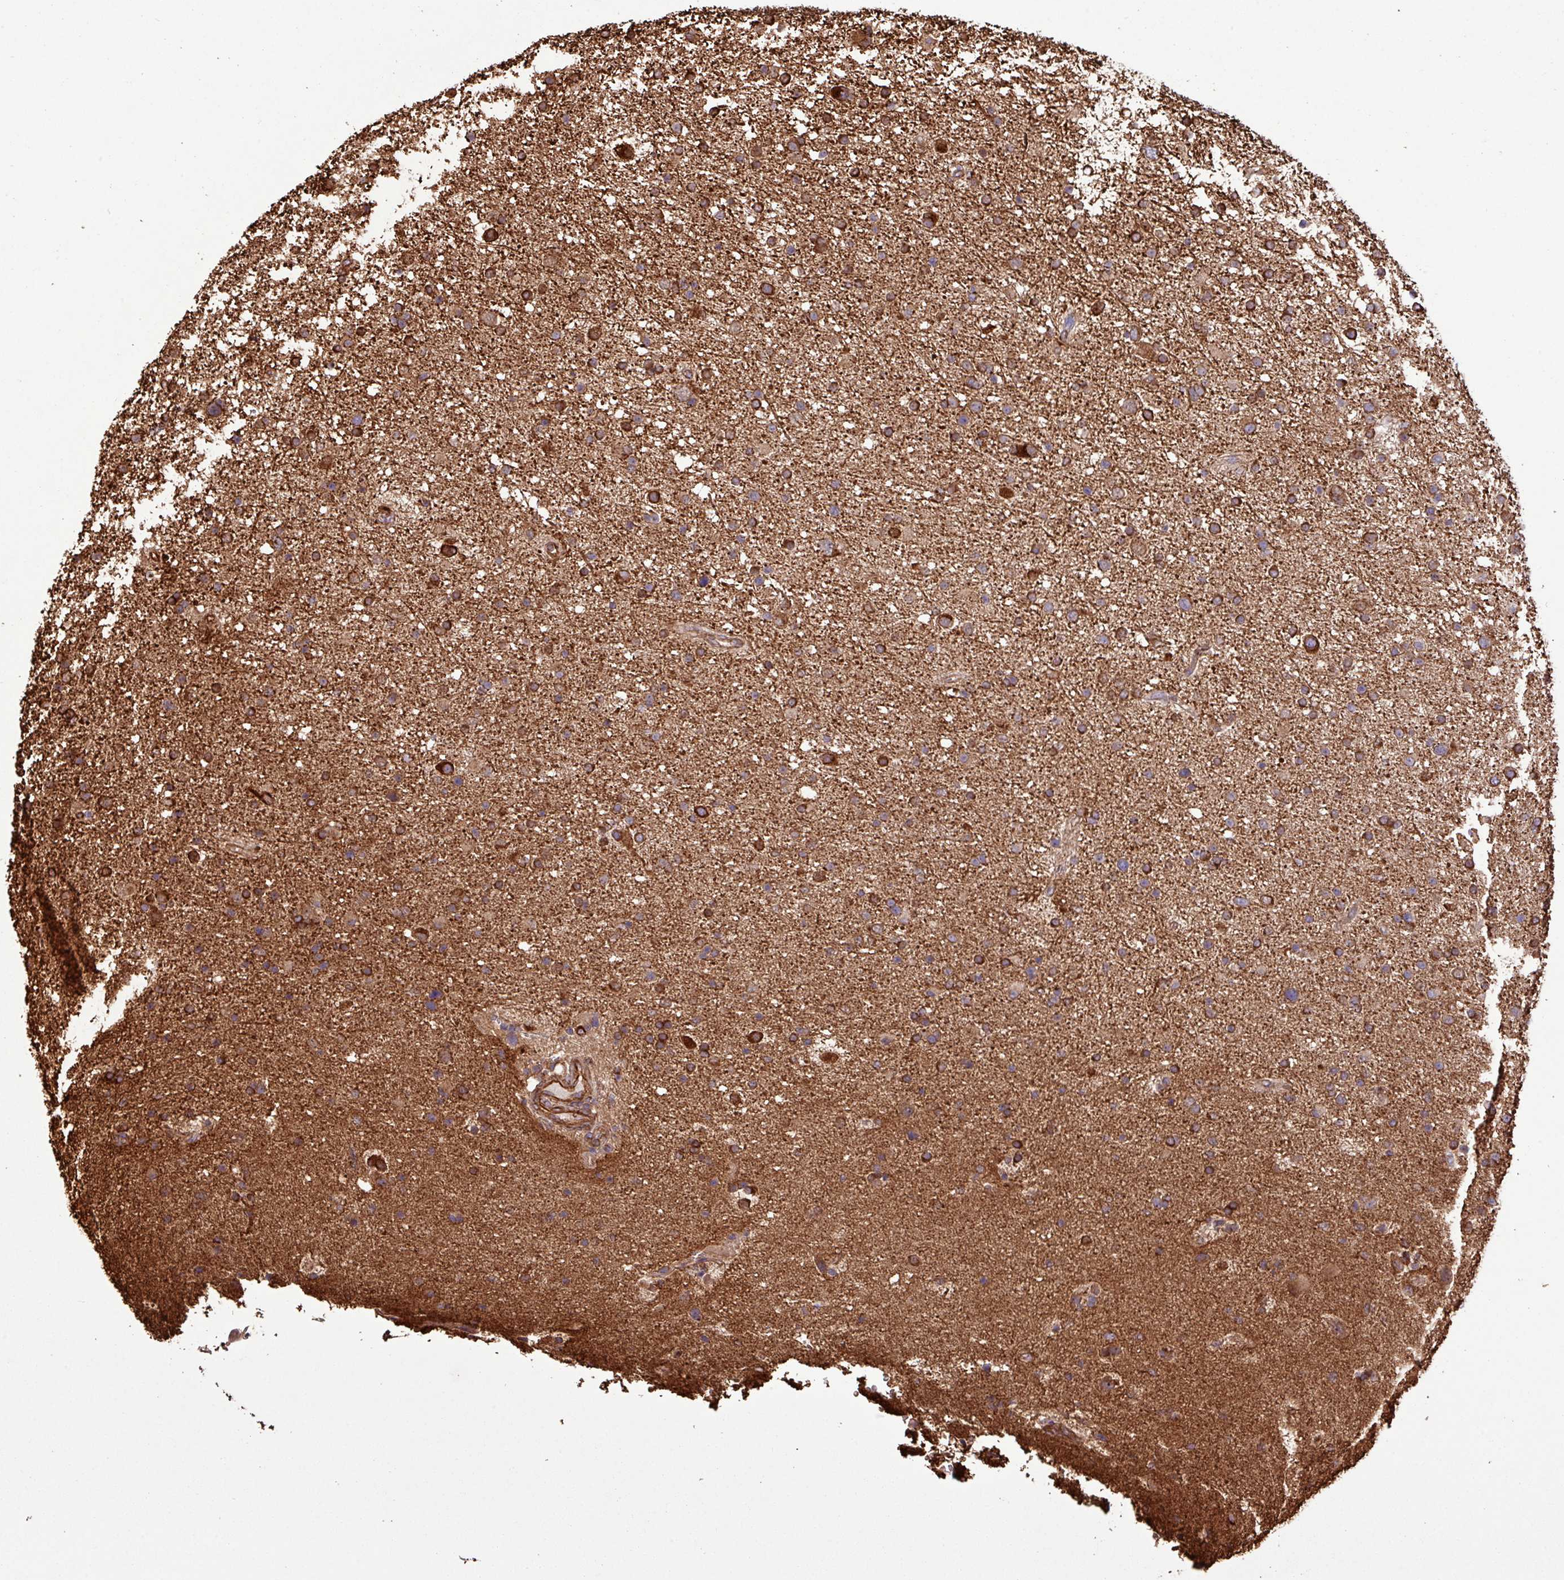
{"staining": {"intensity": "strong", "quantity": ">75%", "location": "cytoplasmic/membranous"}, "tissue": "glioma", "cell_type": "Tumor cells", "image_type": "cancer", "snomed": [{"axis": "morphology", "description": "Glioma, malignant, Low grade"}, {"axis": "topography", "description": "Brain"}], "caption": "Strong cytoplasmic/membranous expression is present in about >75% of tumor cells in malignant glioma (low-grade).", "gene": "ZNF300", "patient": {"sex": "female", "age": 32}}